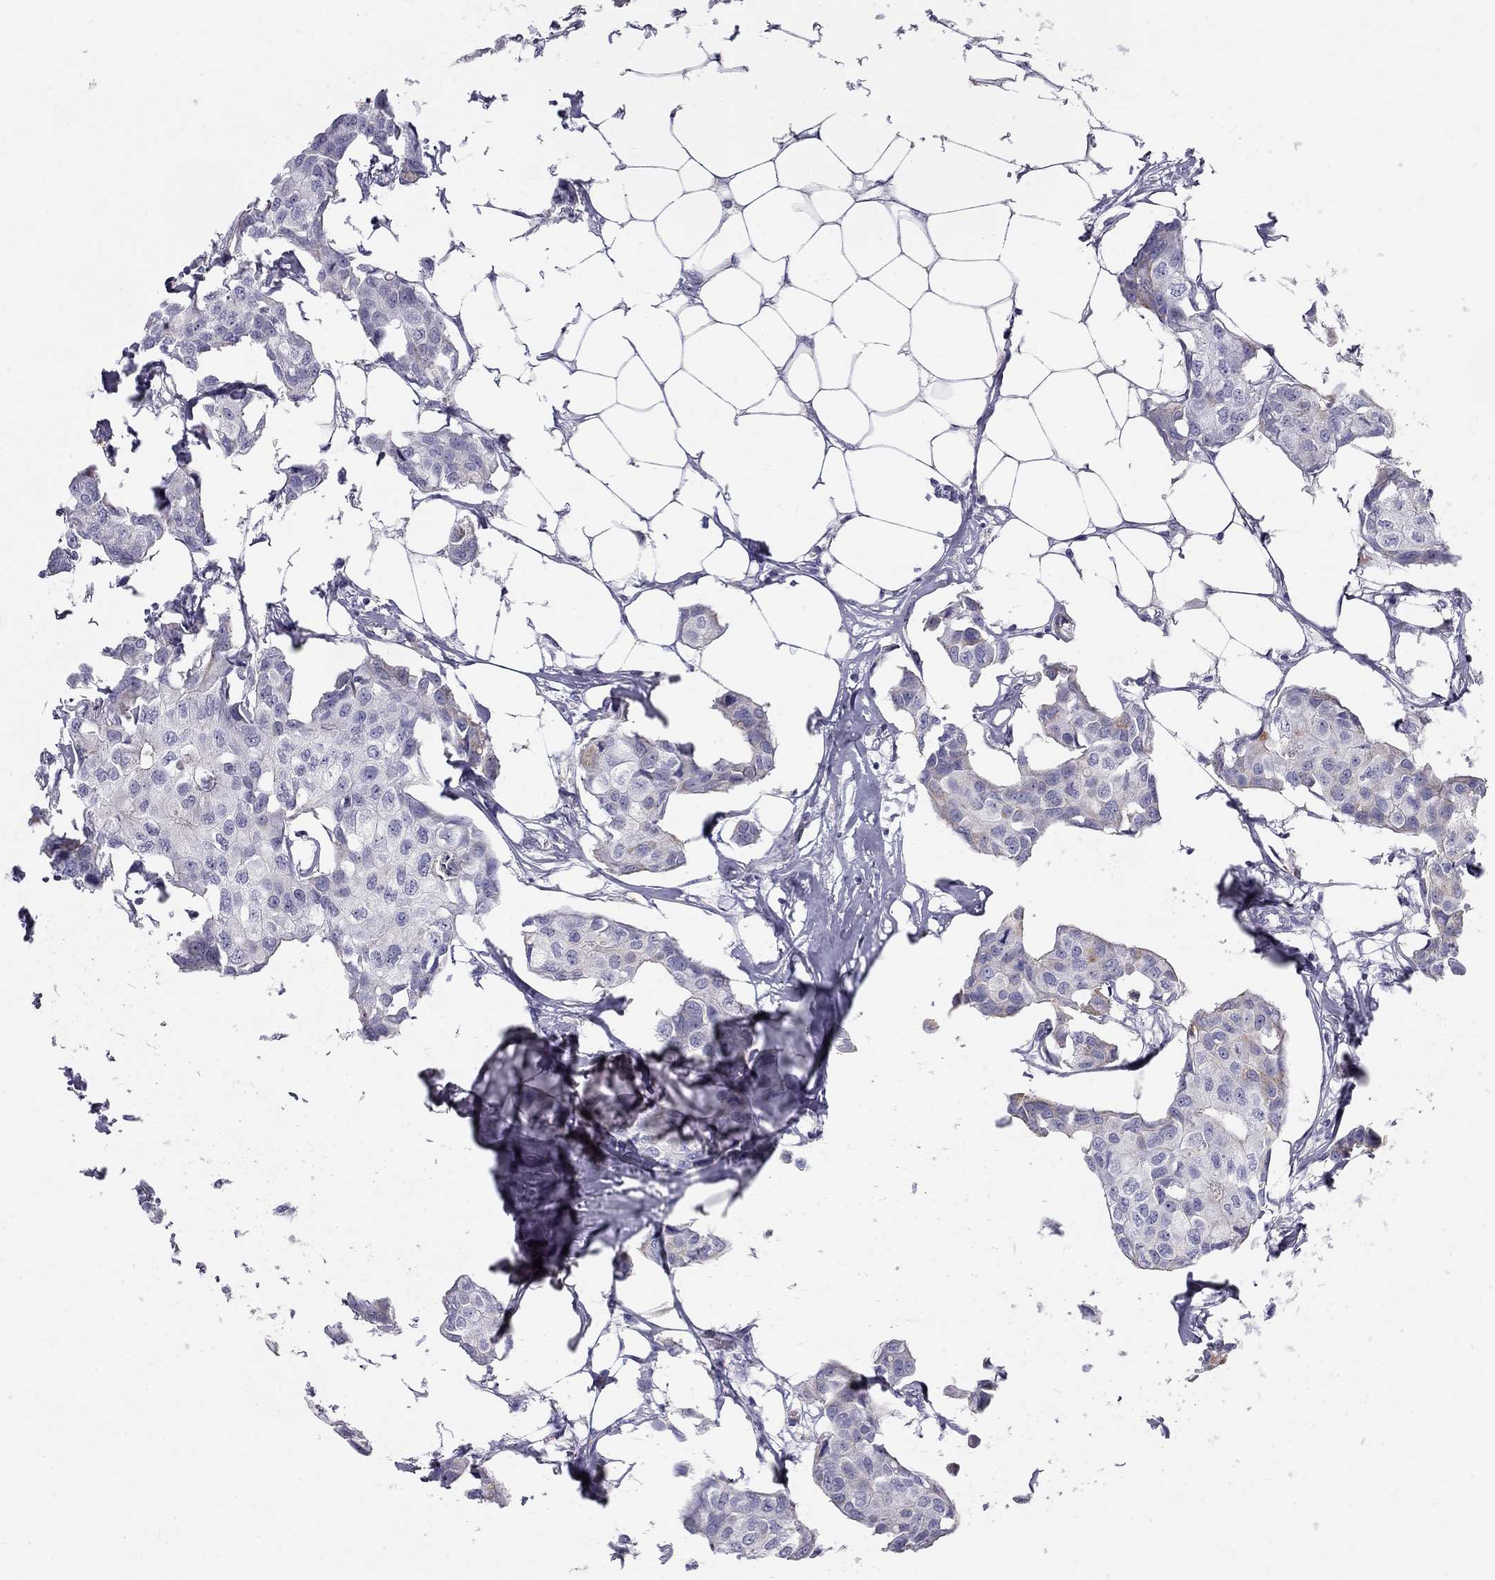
{"staining": {"intensity": "negative", "quantity": "none", "location": "none"}, "tissue": "breast cancer", "cell_type": "Tumor cells", "image_type": "cancer", "snomed": [{"axis": "morphology", "description": "Duct carcinoma"}, {"axis": "topography", "description": "Breast"}], "caption": "There is no significant expression in tumor cells of breast invasive ductal carcinoma.", "gene": "TDRD6", "patient": {"sex": "female", "age": 80}}